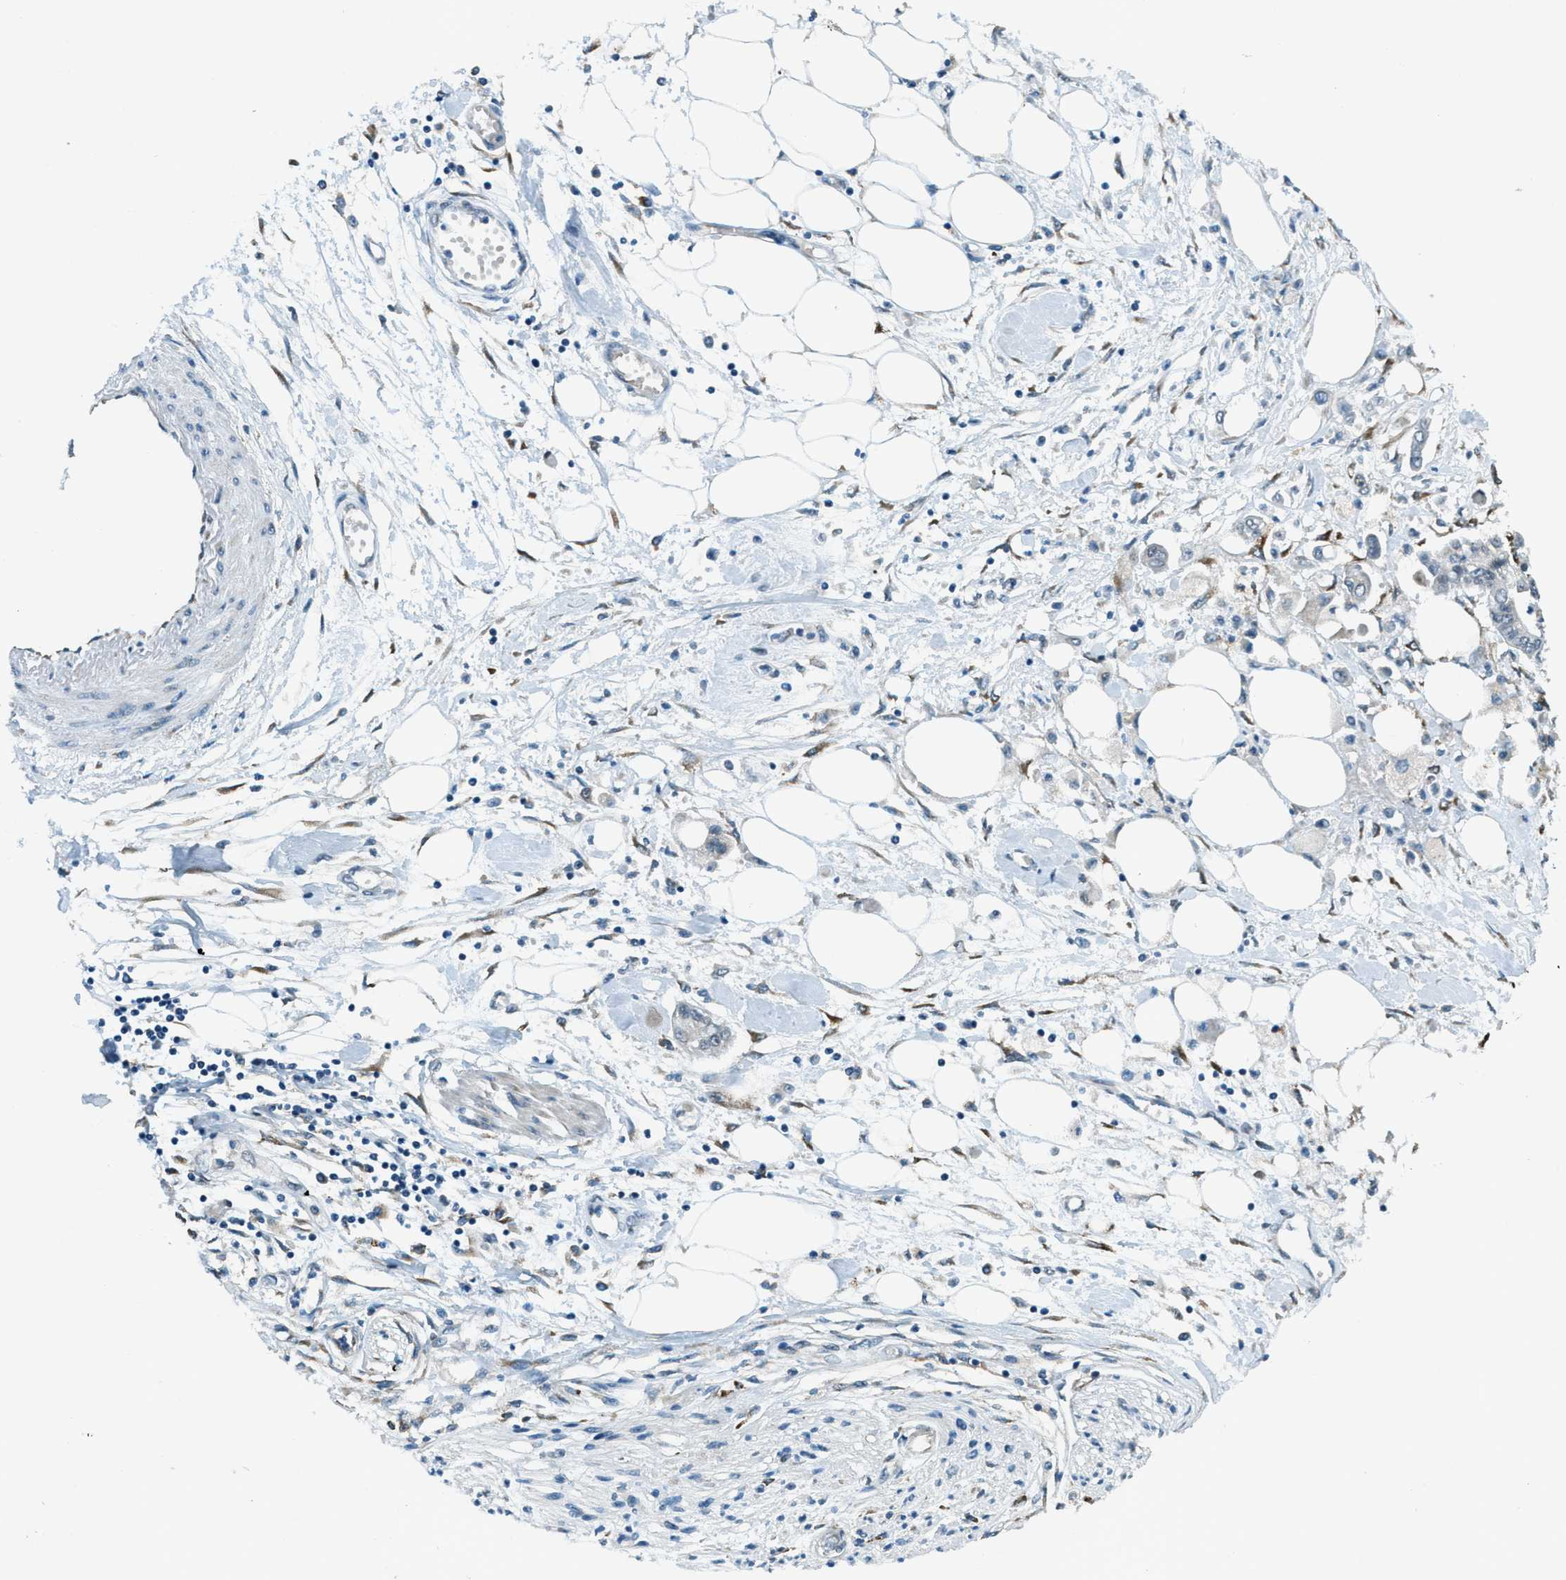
{"staining": {"intensity": "weak", "quantity": "<25%", "location": "cytoplasmic/membranous"}, "tissue": "pancreatic cancer", "cell_type": "Tumor cells", "image_type": "cancer", "snomed": [{"axis": "morphology", "description": "Adenocarcinoma, NOS"}, {"axis": "topography", "description": "Pancreas"}], "caption": "The histopathology image reveals no staining of tumor cells in pancreatic cancer. (DAB immunohistochemistry, high magnification).", "gene": "GINM1", "patient": {"sex": "female", "age": 77}}